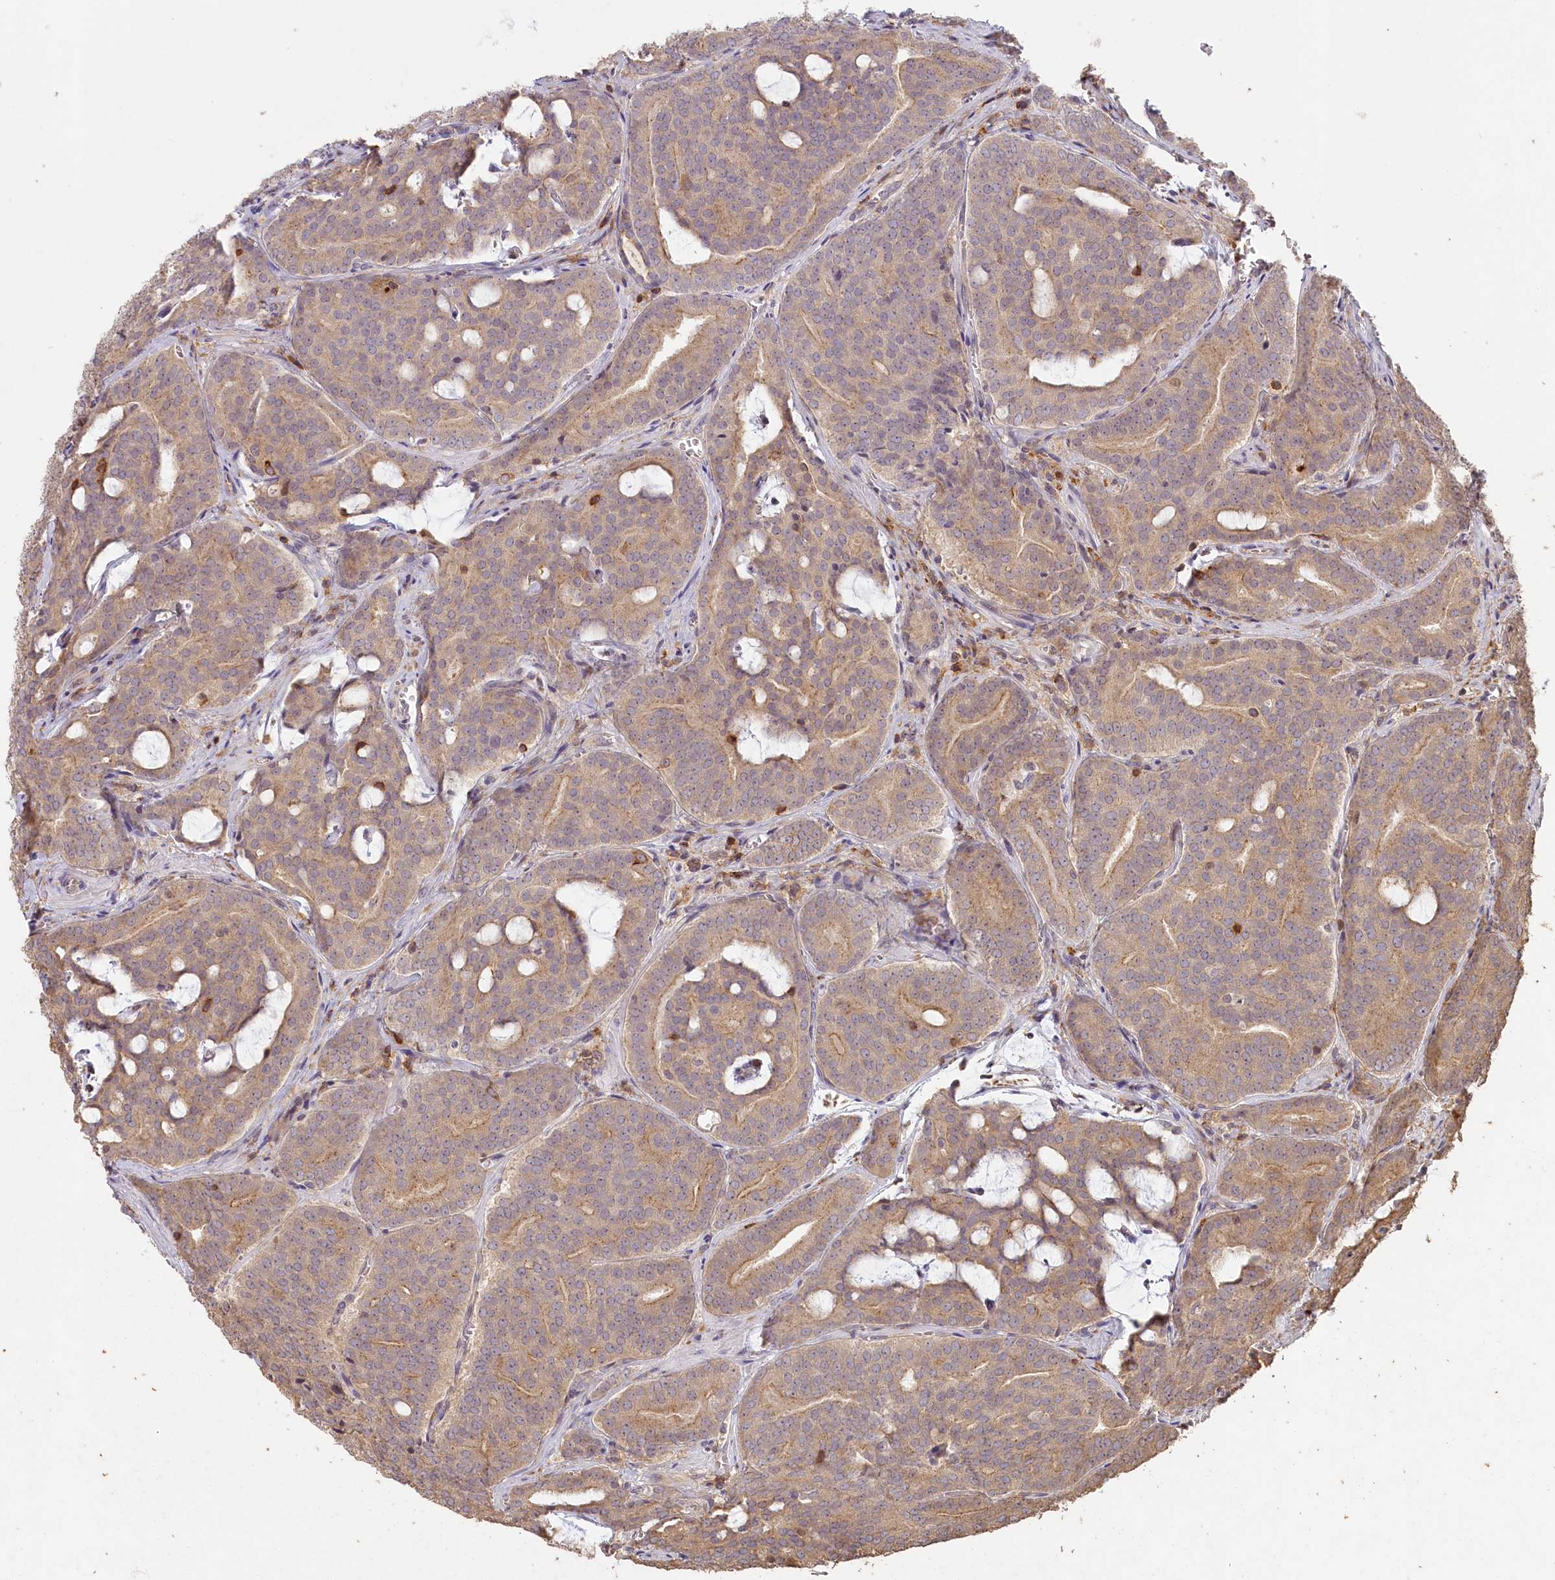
{"staining": {"intensity": "weak", "quantity": ">75%", "location": "cytoplasmic/membranous"}, "tissue": "prostate cancer", "cell_type": "Tumor cells", "image_type": "cancer", "snomed": [{"axis": "morphology", "description": "Adenocarcinoma, High grade"}, {"axis": "topography", "description": "Prostate"}], "caption": "A brown stain highlights weak cytoplasmic/membranous expression of a protein in human high-grade adenocarcinoma (prostate) tumor cells.", "gene": "MADD", "patient": {"sex": "male", "age": 55}}